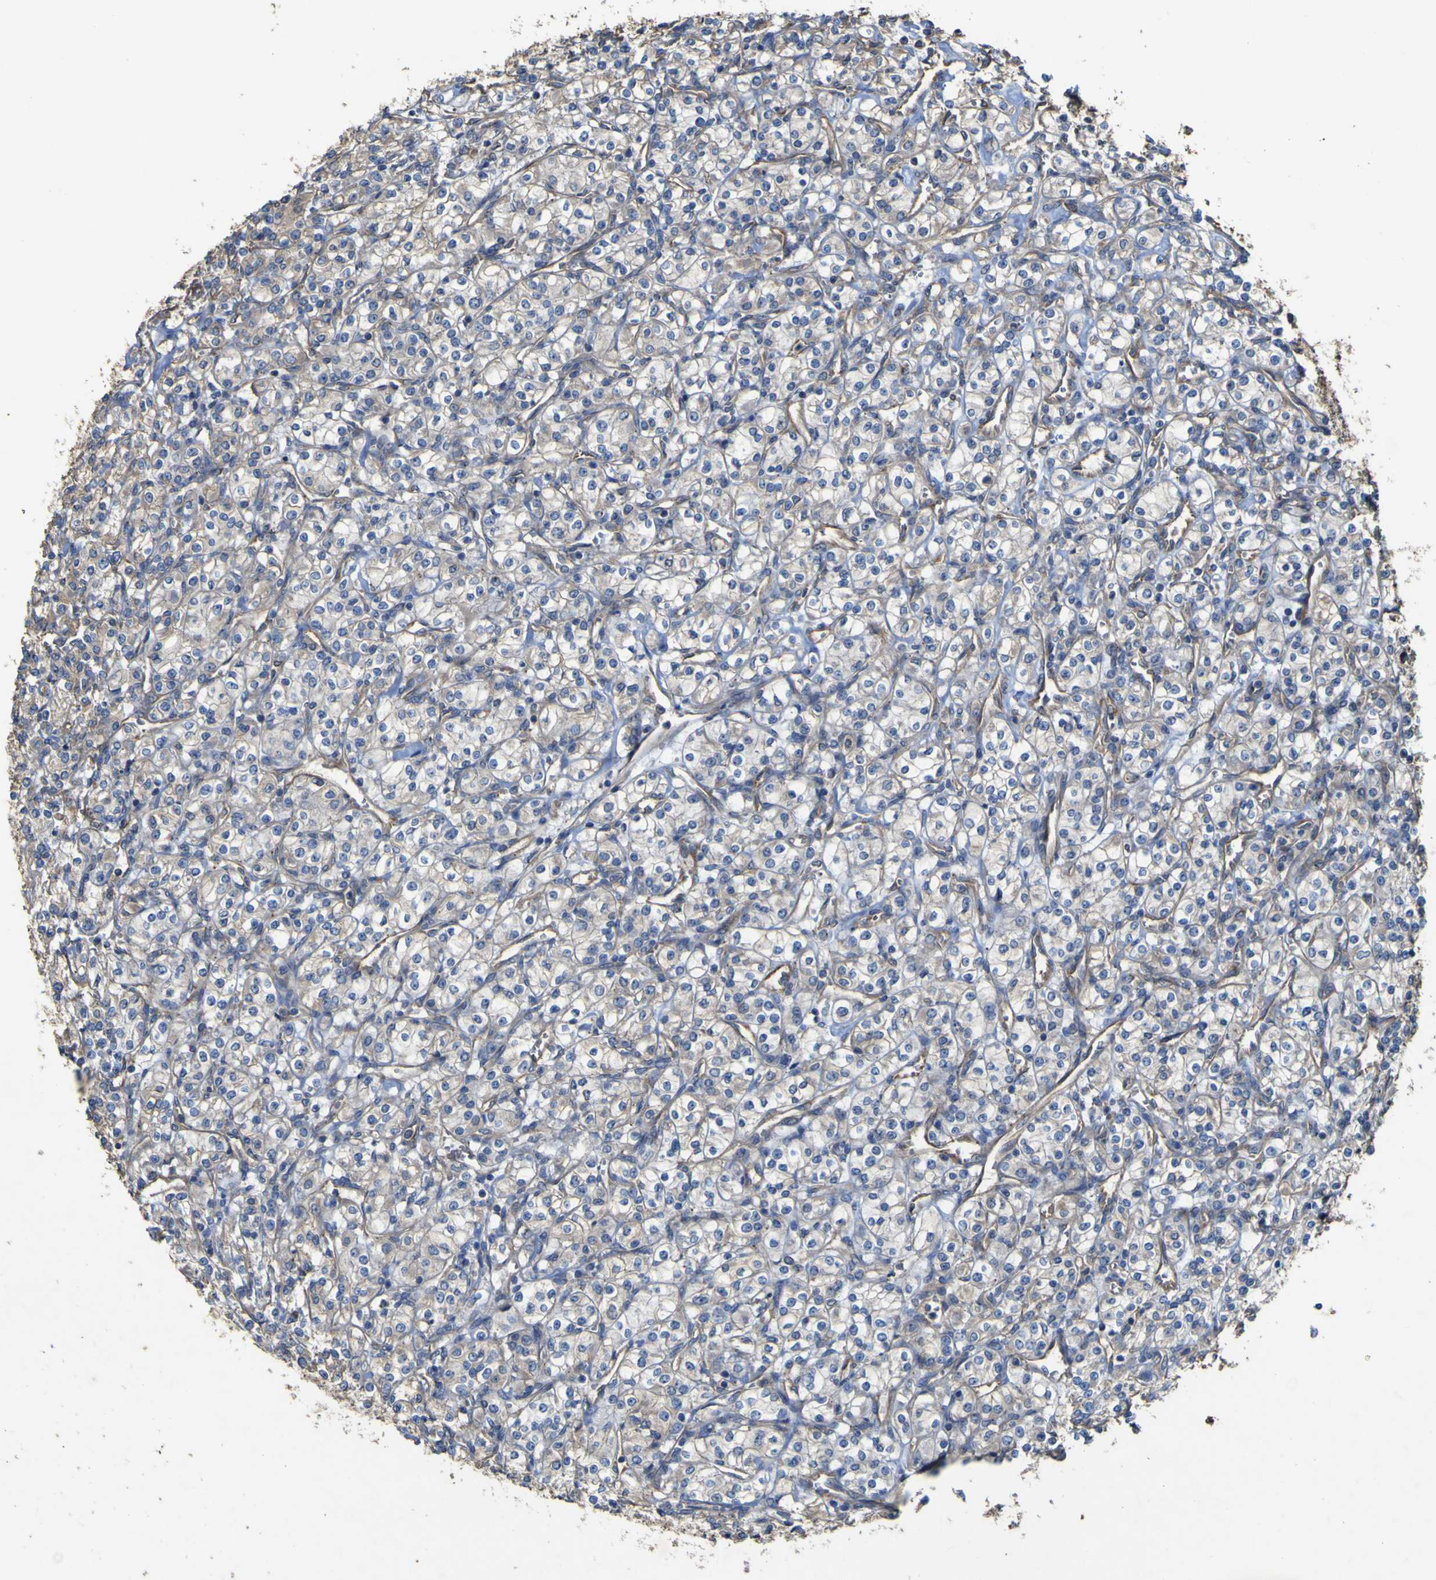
{"staining": {"intensity": "weak", "quantity": "<25%", "location": "cytoplasmic/membranous"}, "tissue": "renal cancer", "cell_type": "Tumor cells", "image_type": "cancer", "snomed": [{"axis": "morphology", "description": "Adenocarcinoma, NOS"}, {"axis": "topography", "description": "Kidney"}], "caption": "High power microscopy micrograph of an immunohistochemistry (IHC) image of renal adenocarcinoma, revealing no significant staining in tumor cells.", "gene": "TNFSF15", "patient": {"sex": "male", "age": 77}}